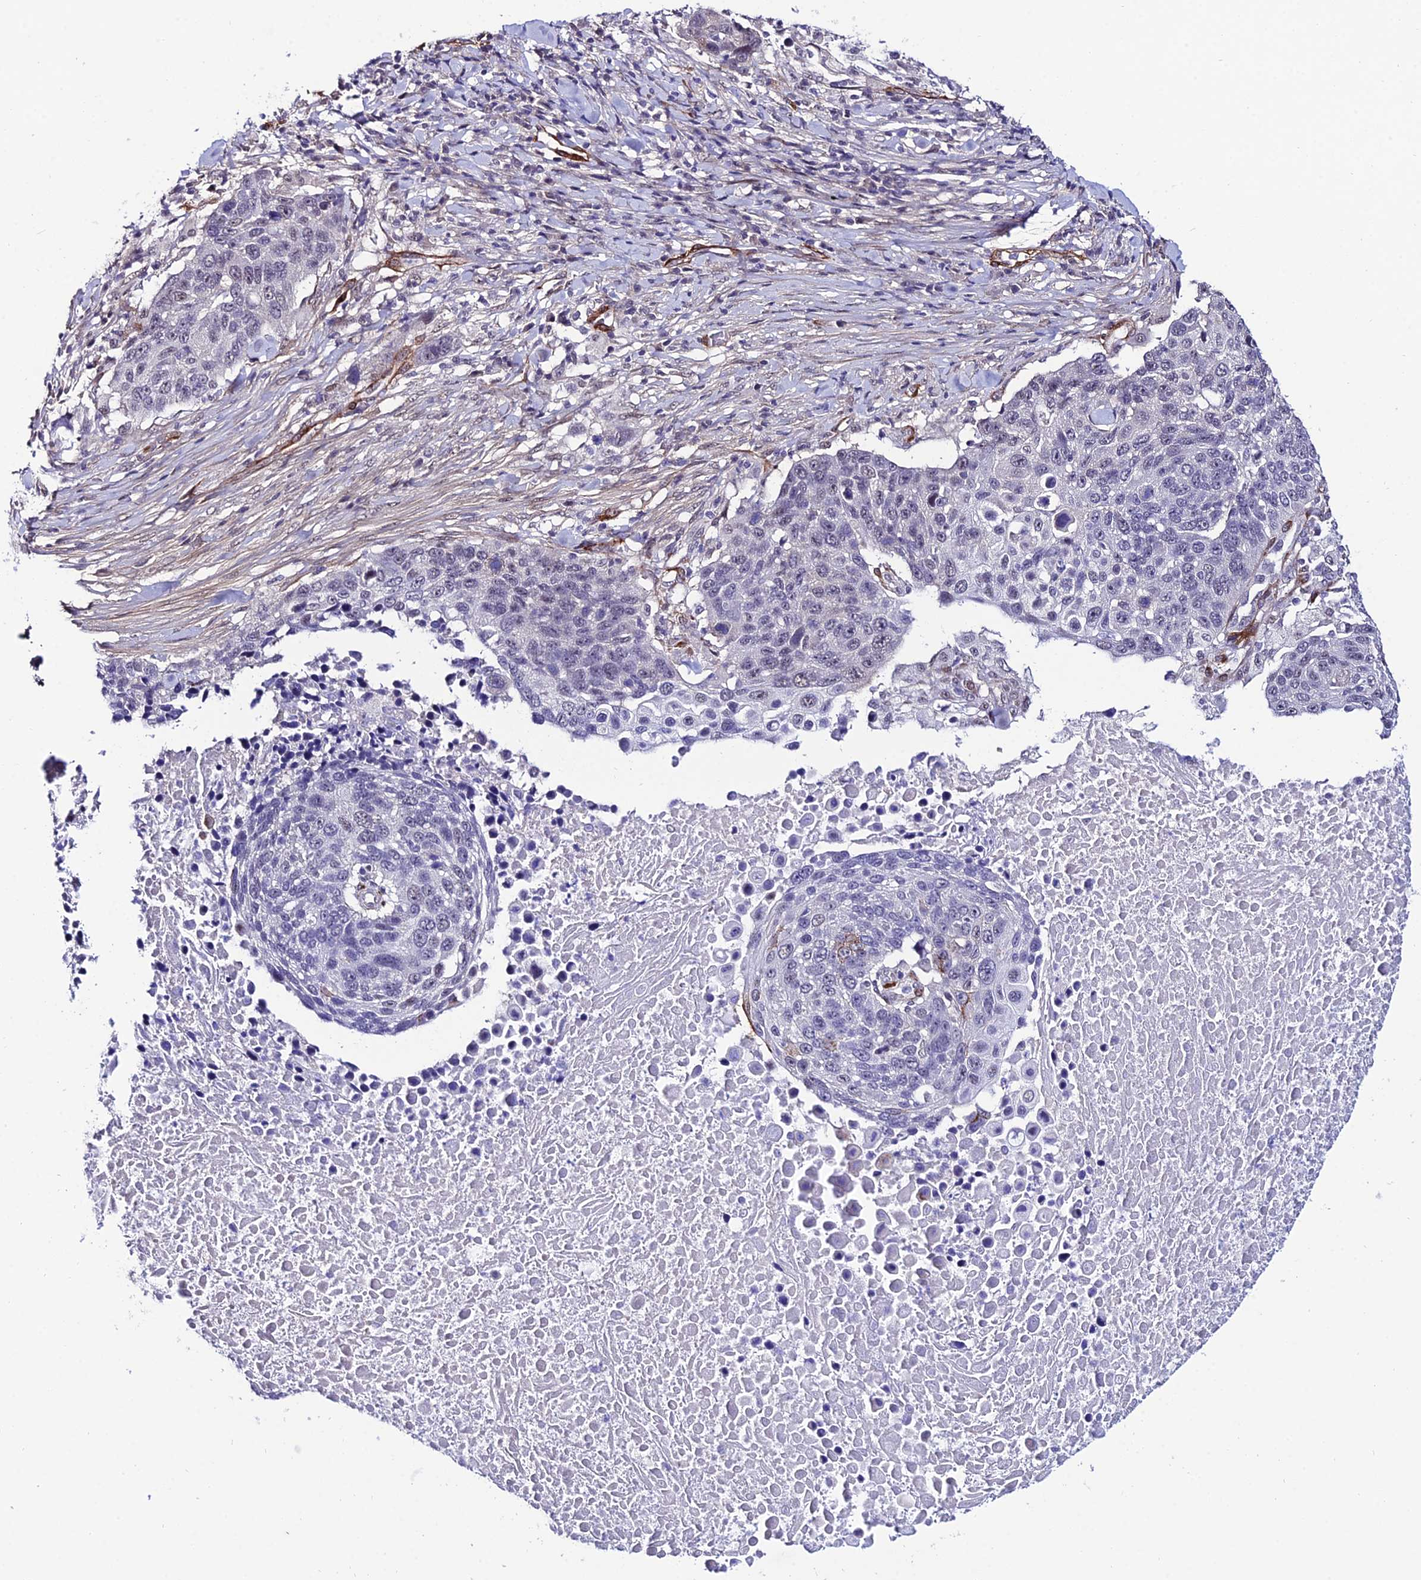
{"staining": {"intensity": "negative", "quantity": "none", "location": "none"}, "tissue": "lung cancer", "cell_type": "Tumor cells", "image_type": "cancer", "snomed": [{"axis": "morphology", "description": "Normal tissue, NOS"}, {"axis": "morphology", "description": "Squamous cell carcinoma, NOS"}, {"axis": "topography", "description": "Lymph node"}, {"axis": "topography", "description": "Lung"}], "caption": "Histopathology image shows no protein staining in tumor cells of lung cancer tissue.", "gene": "SYT15", "patient": {"sex": "male", "age": 66}}